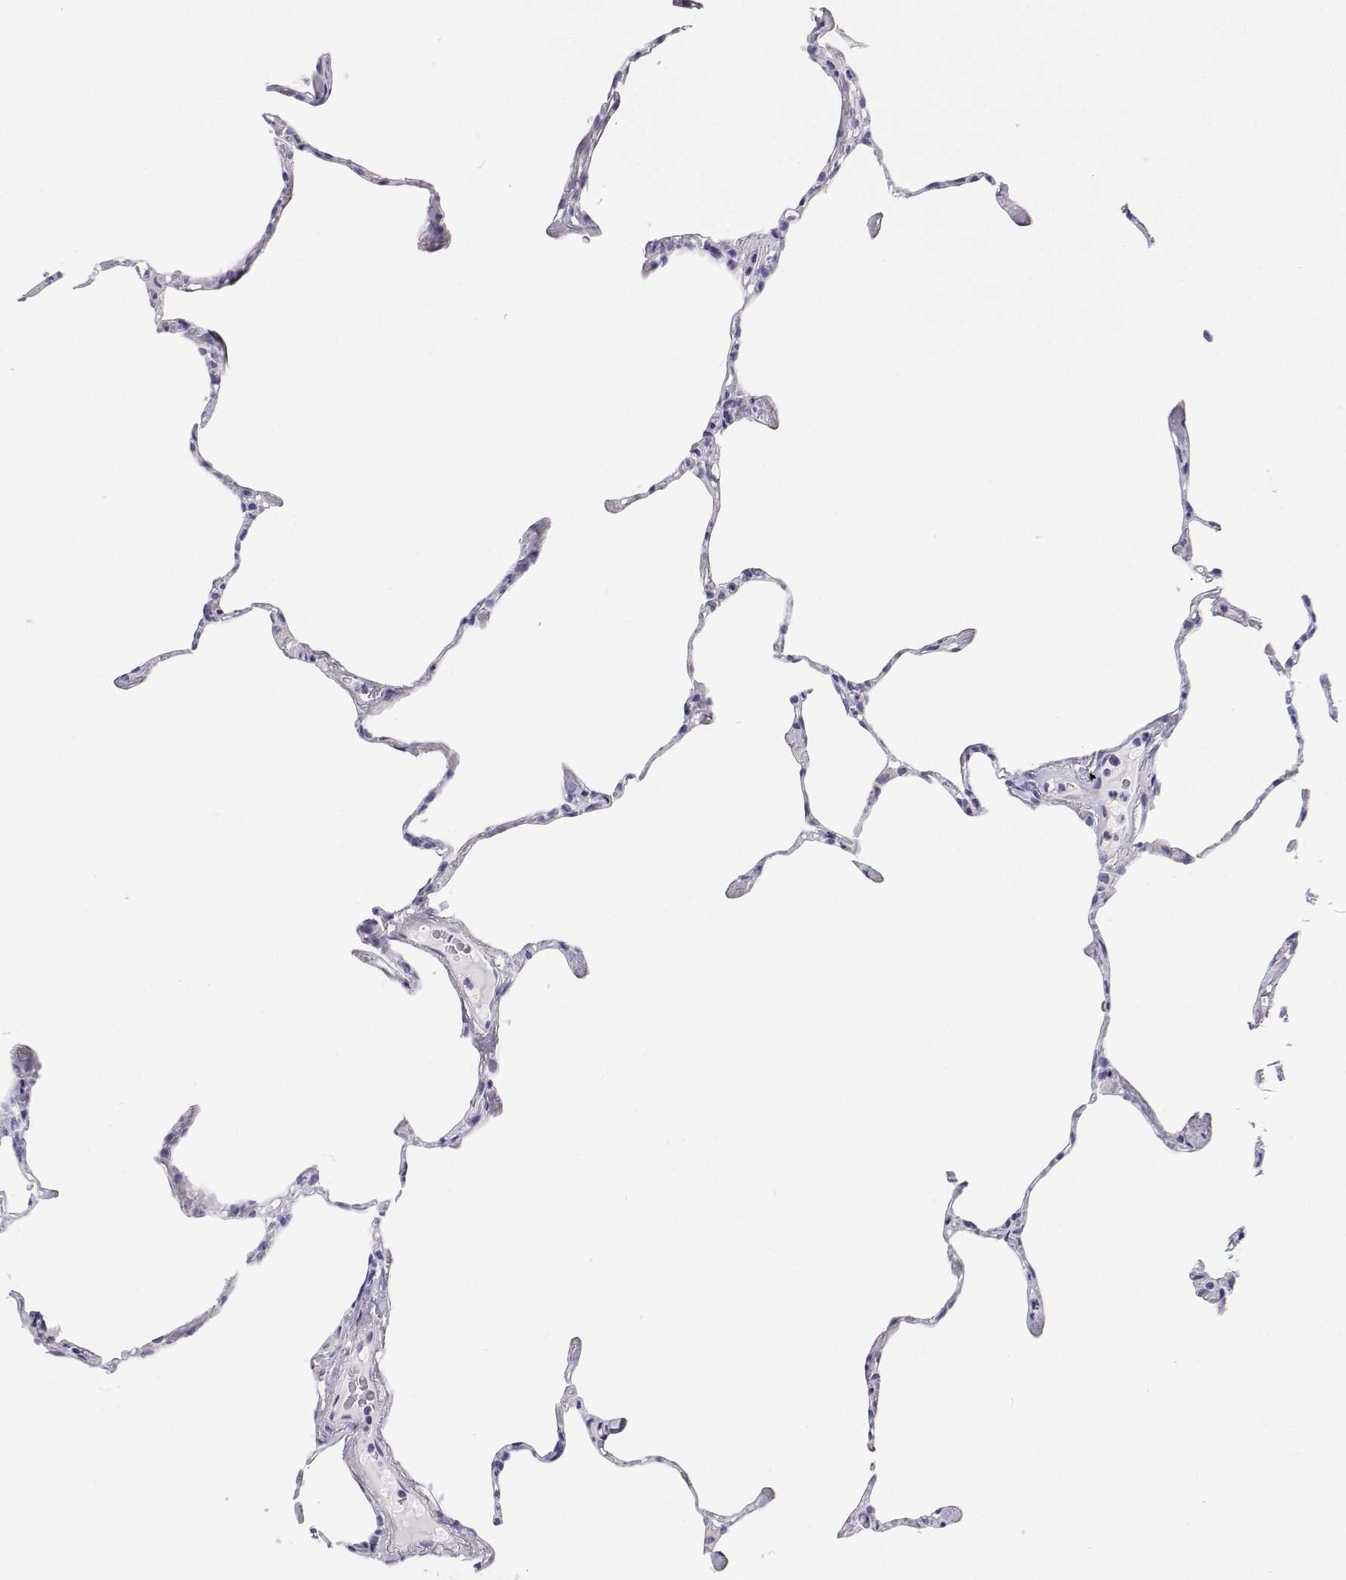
{"staining": {"intensity": "negative", "quantity": "none", "location": "none"}, "tissue": "lung", "cell_type": "Alveolar cells", "image_type": "normal", "snomed": [{"axis": "morphology", "description": "Normal tissue, NOS"}, {"axis": "topography", "description": "Lung"}], "caption": "The histopathology image exhibits no staining of alveolar cells in benign lung. (DAB immunohistochemistry (IHC), high magnification).", "gene": "BHMT", "patient": {"sex": "male", "age": 65}}